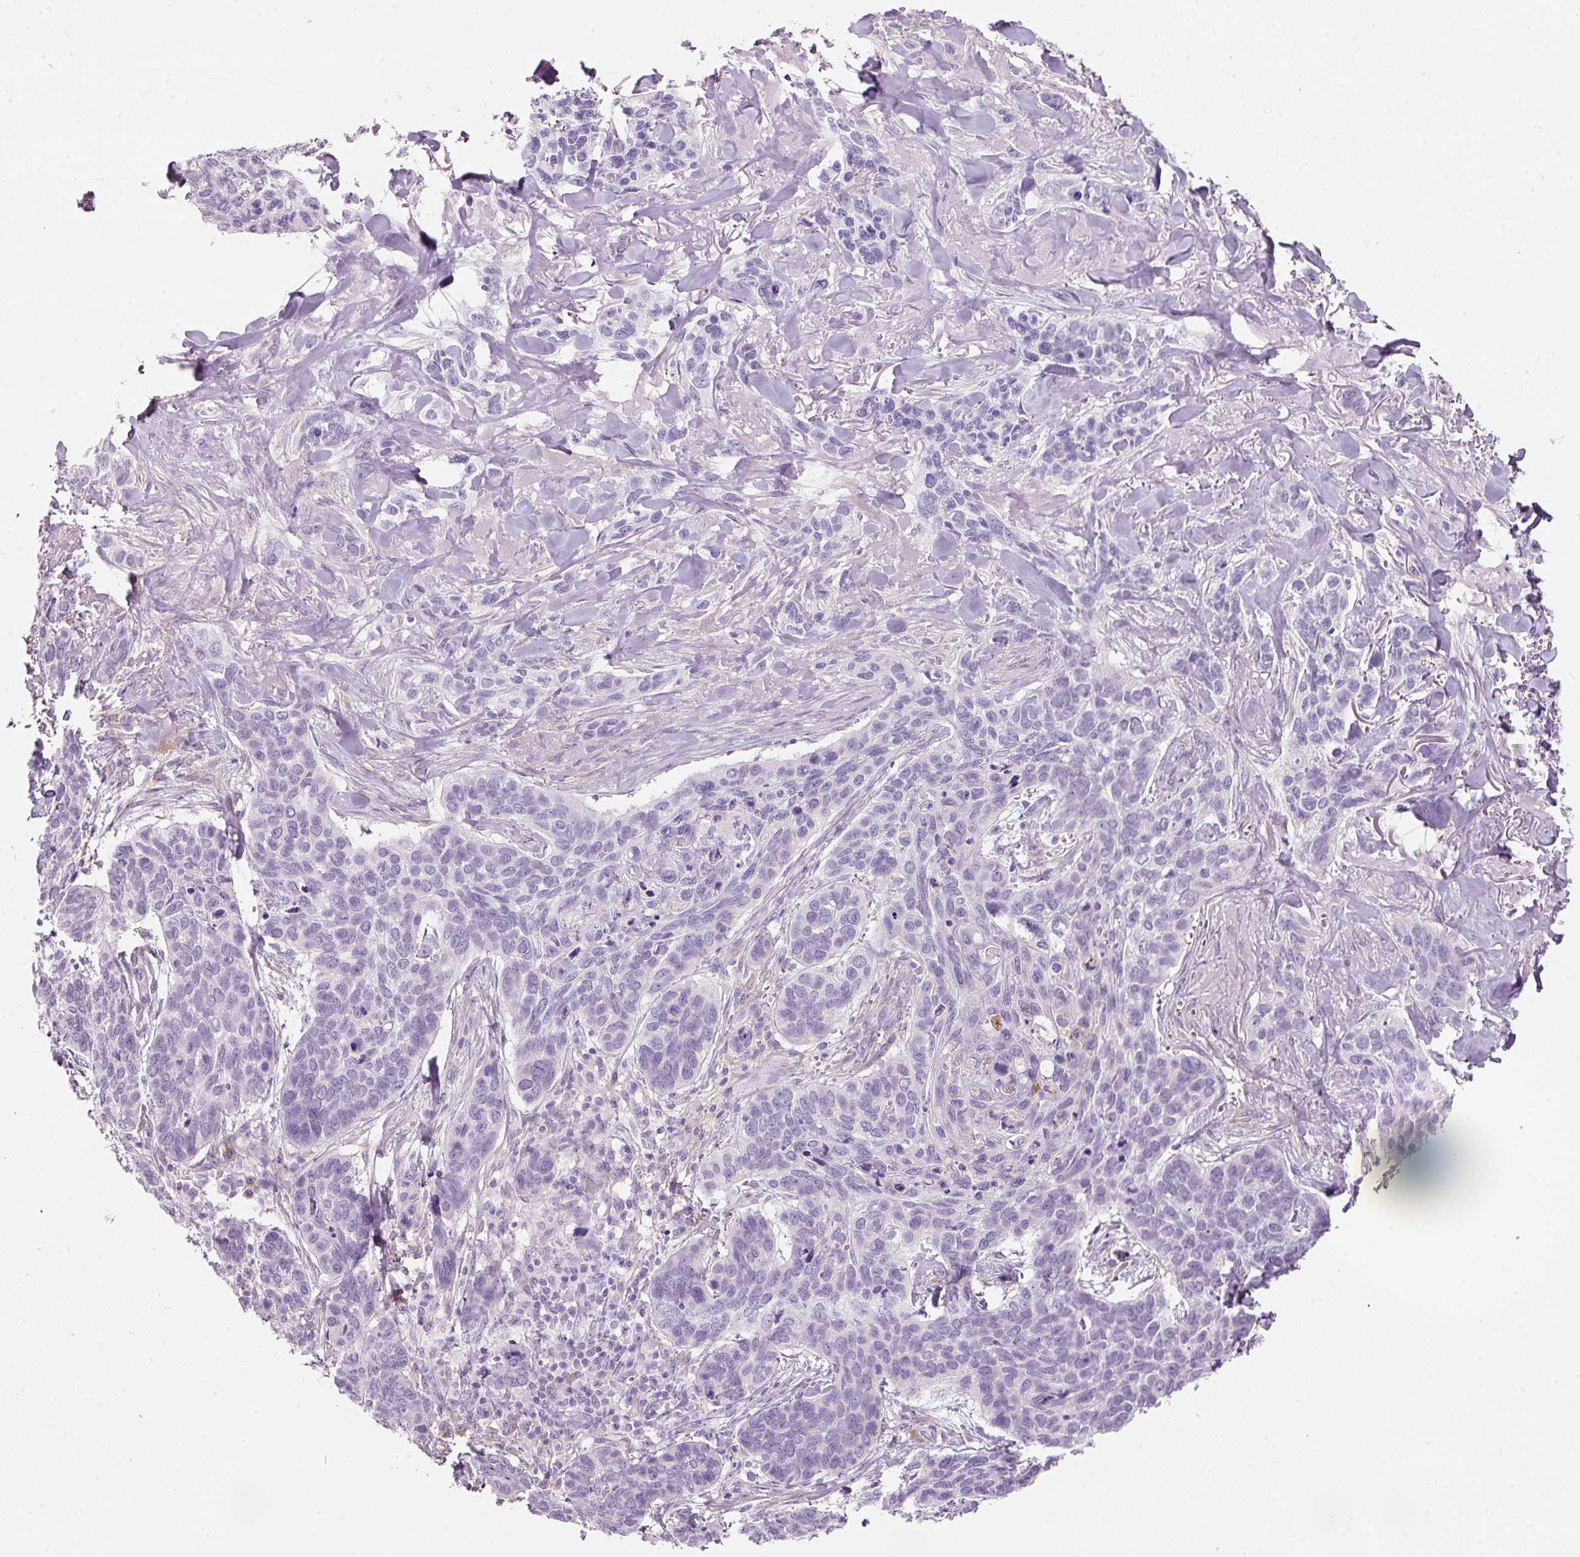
{"staining": {"intensity": "negative", "quantity": "none", "location": "none"}, "tissue": "skin cancer", "cell_type": "Tumor cells", "image_type": "cancer", "snomed": [{"axis": "morphology", "description": "Basal cell carcinoma"}, {"axis": "topography", "description": "Skin"}], "caption": "Tumor cells are negative for protein expression in human skin basal cell carcinoma.", "gene": "DNM1", "patient": {"sex": "male", "age": 86}}